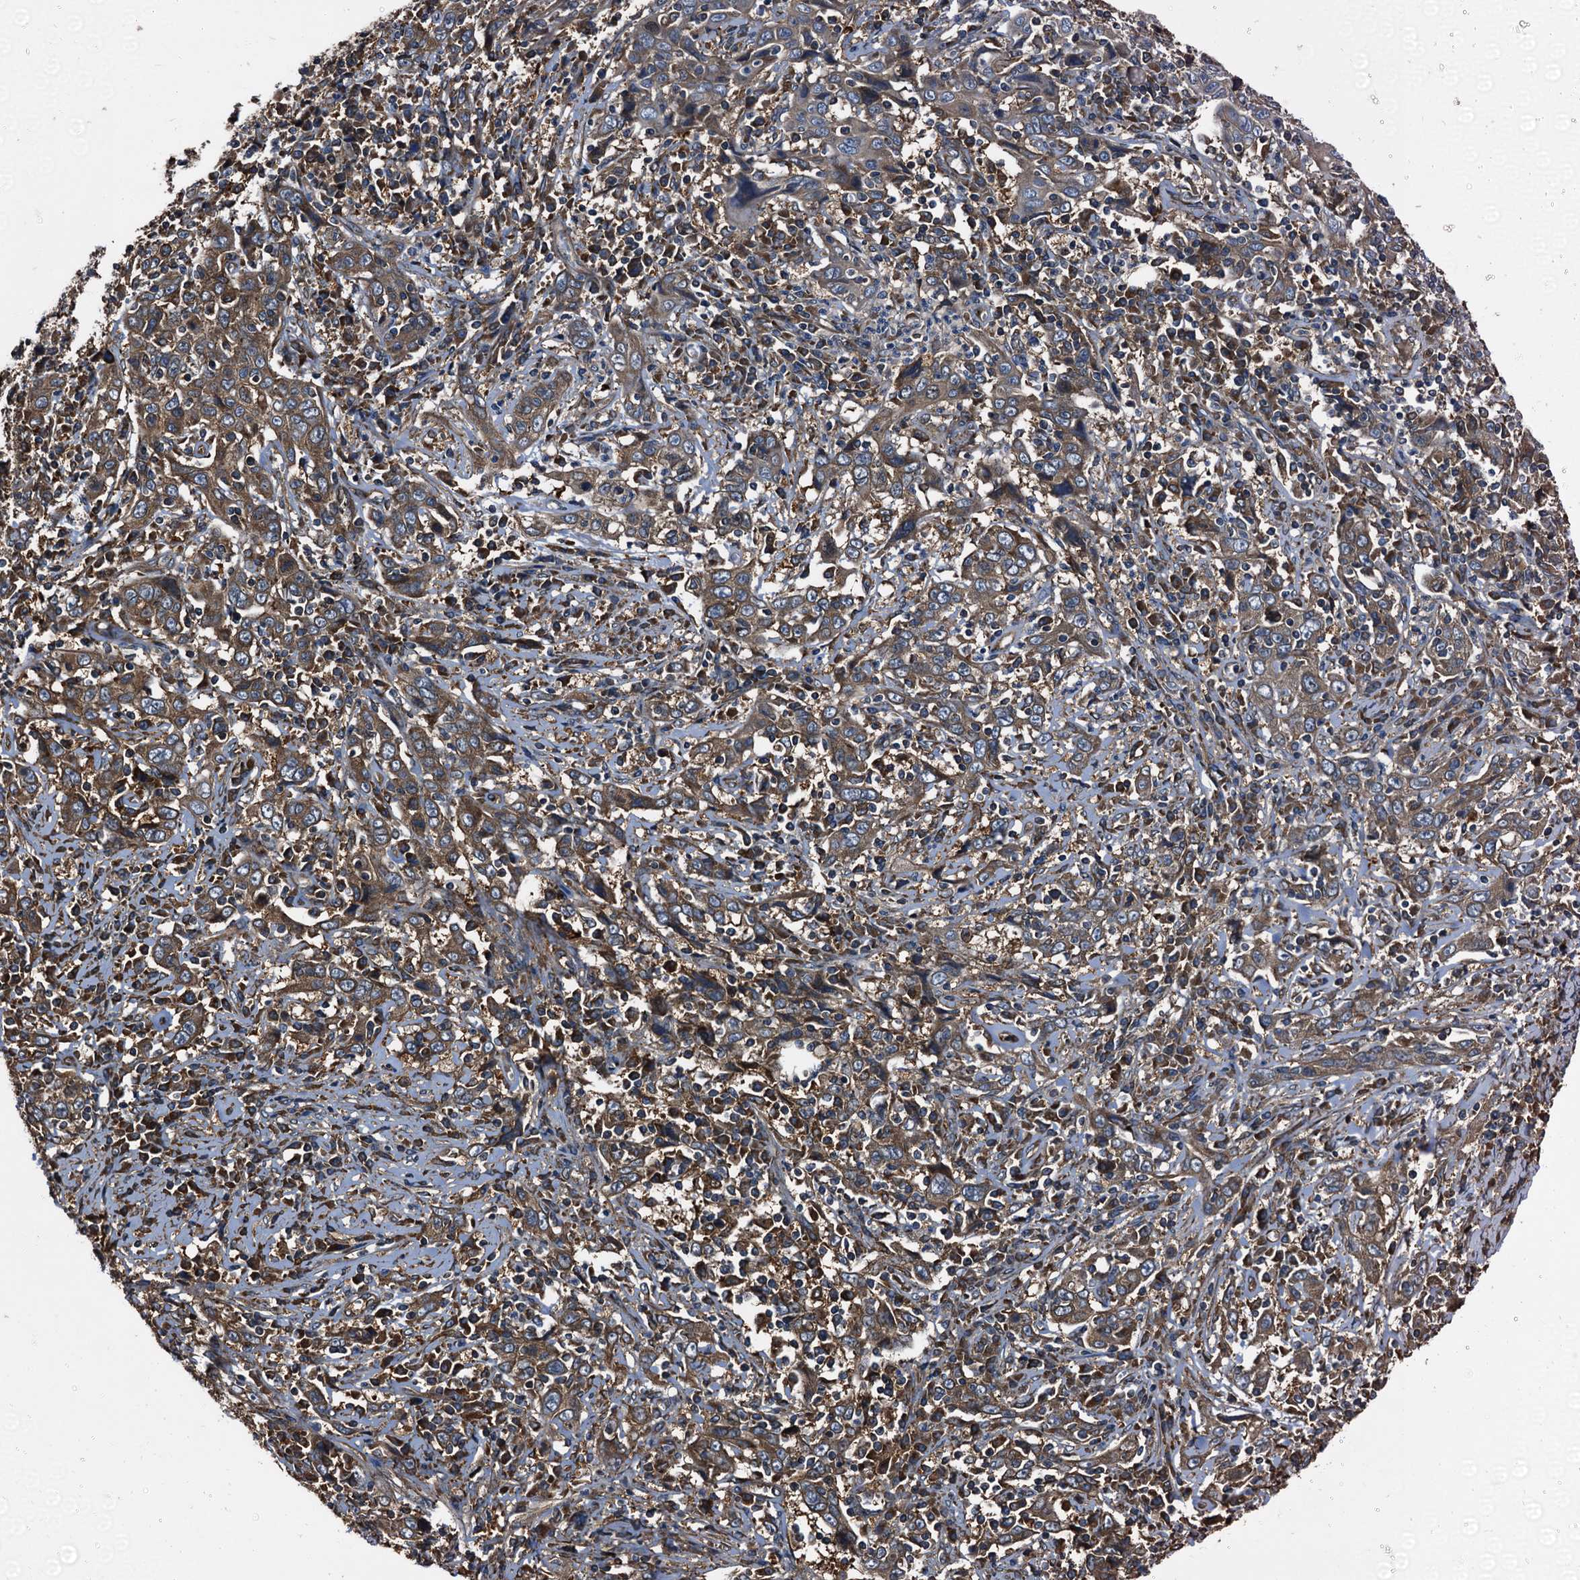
{"staining": {"intensity": "moderate", "quantity": ">75%", "location": "cytoplasmic/membranous"}, "tissue": "cervical cancer", "cell_type": "Tumor cells", "image_type": "cancer", "snomed": [{"axis": "morphology", "description": "Squamous cell carcinoma, NOS"}, {"axis": "topography", "description": "Cervix"}], "caption": "Tumor cells exhibit medium levels of moderate cytoplasmic/membranous positivity in approximately >75% of cells in human cervical squamous cell carcinoma. The protein of interest is shown in brown color, while the nuclei are stained blue.", "gene": "PEX5", "patient": {"sex": "female", "age": 46}}